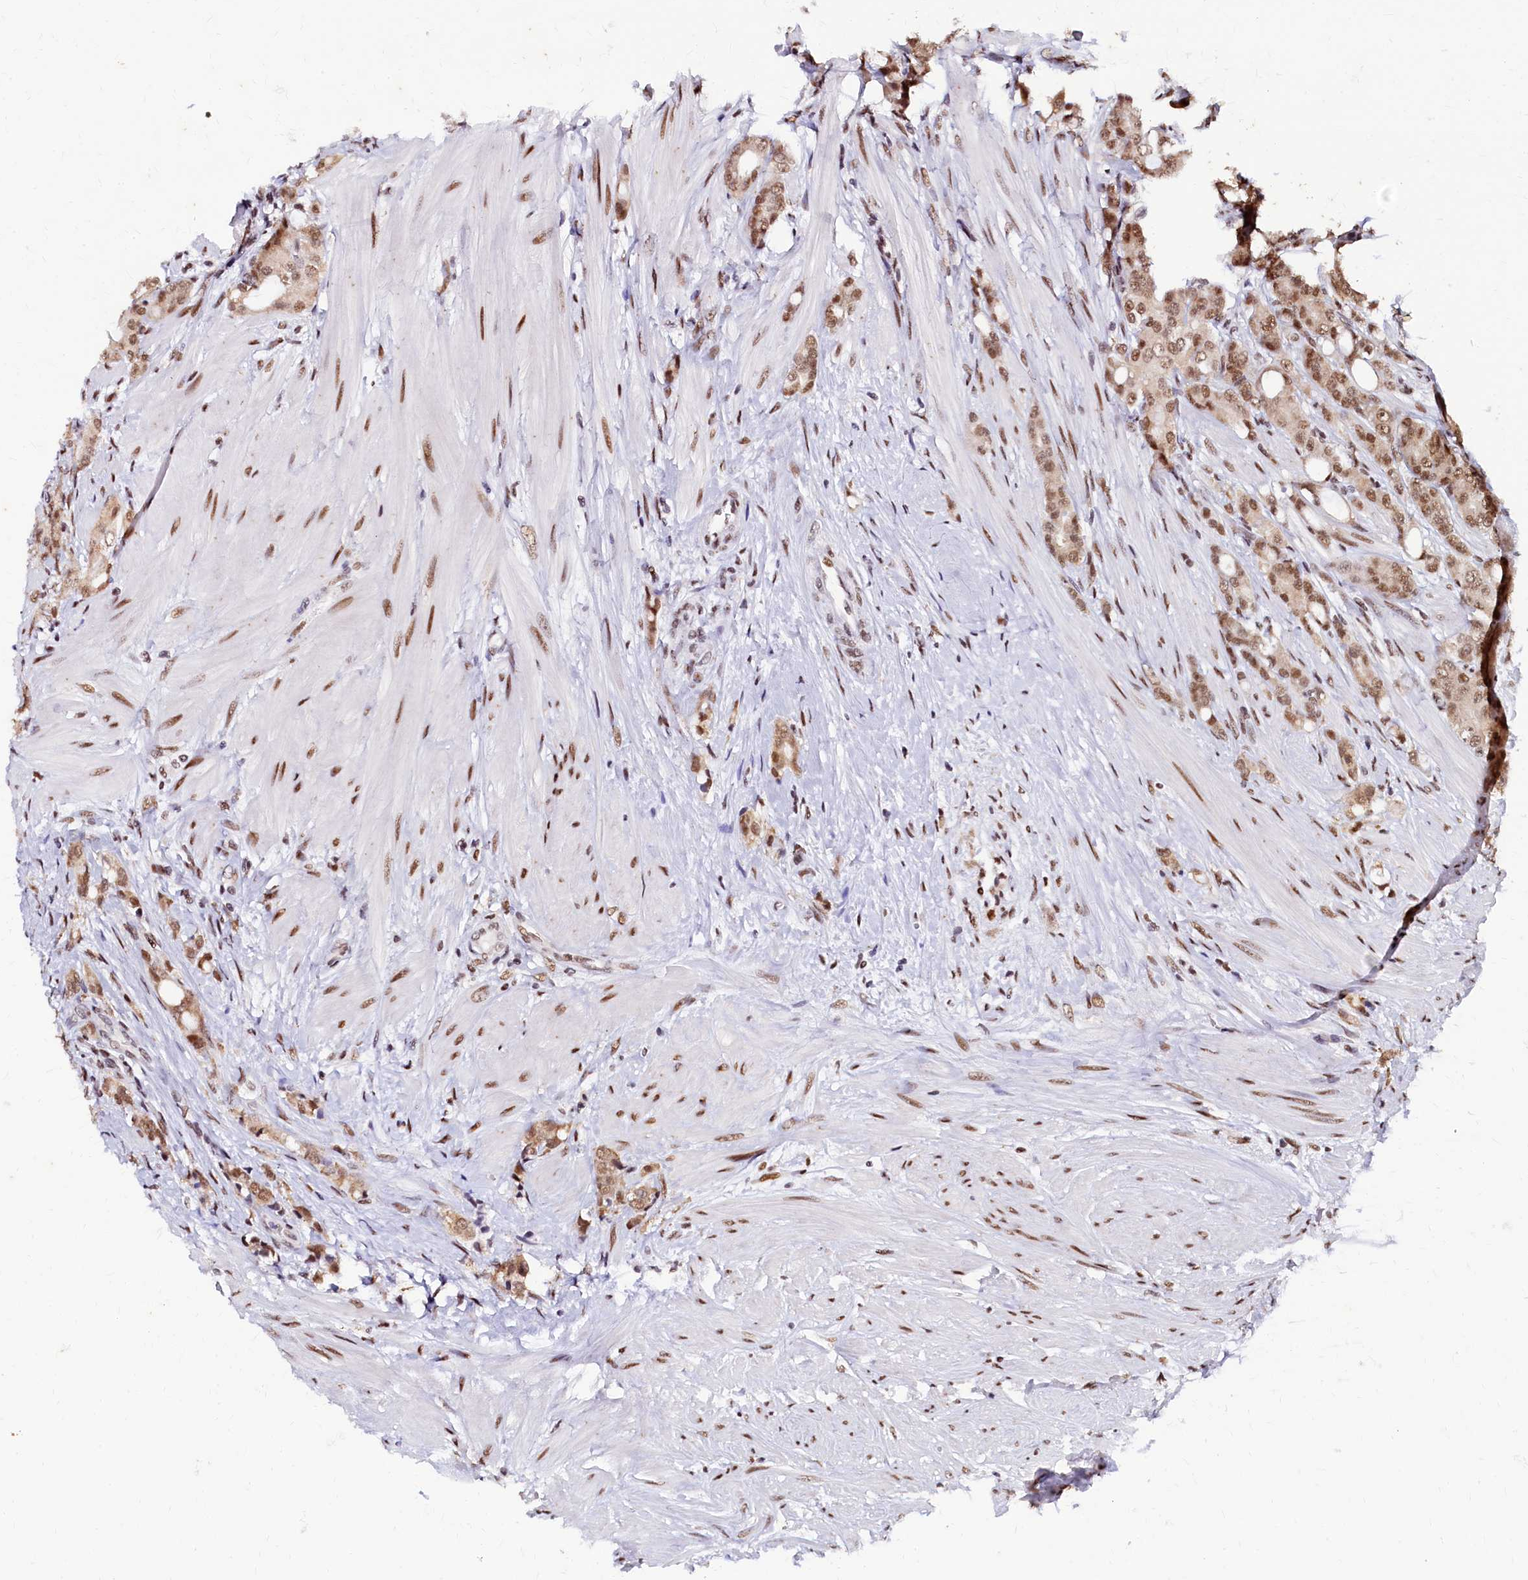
{"staining": {"intensity": "moderate", "quantity": ">75%", "location": "nuclear"}, "tissue": "prostate cancer", "cell_type": "Tumor cells", "image_type": "cancer", "snomed": [{"axis": "morphology", "description": "Adenocarcinoma, High grade"}, {"axis": "topography", "description": "Prostate"}], "caption": "The photomicrograph demonstrates staining of prostate cancer, revealing moderate nuclear protein positivity (brown color) within tumor cells.", "gene": "CPSF7", "patient": {"sex": "male", "age": 62}}